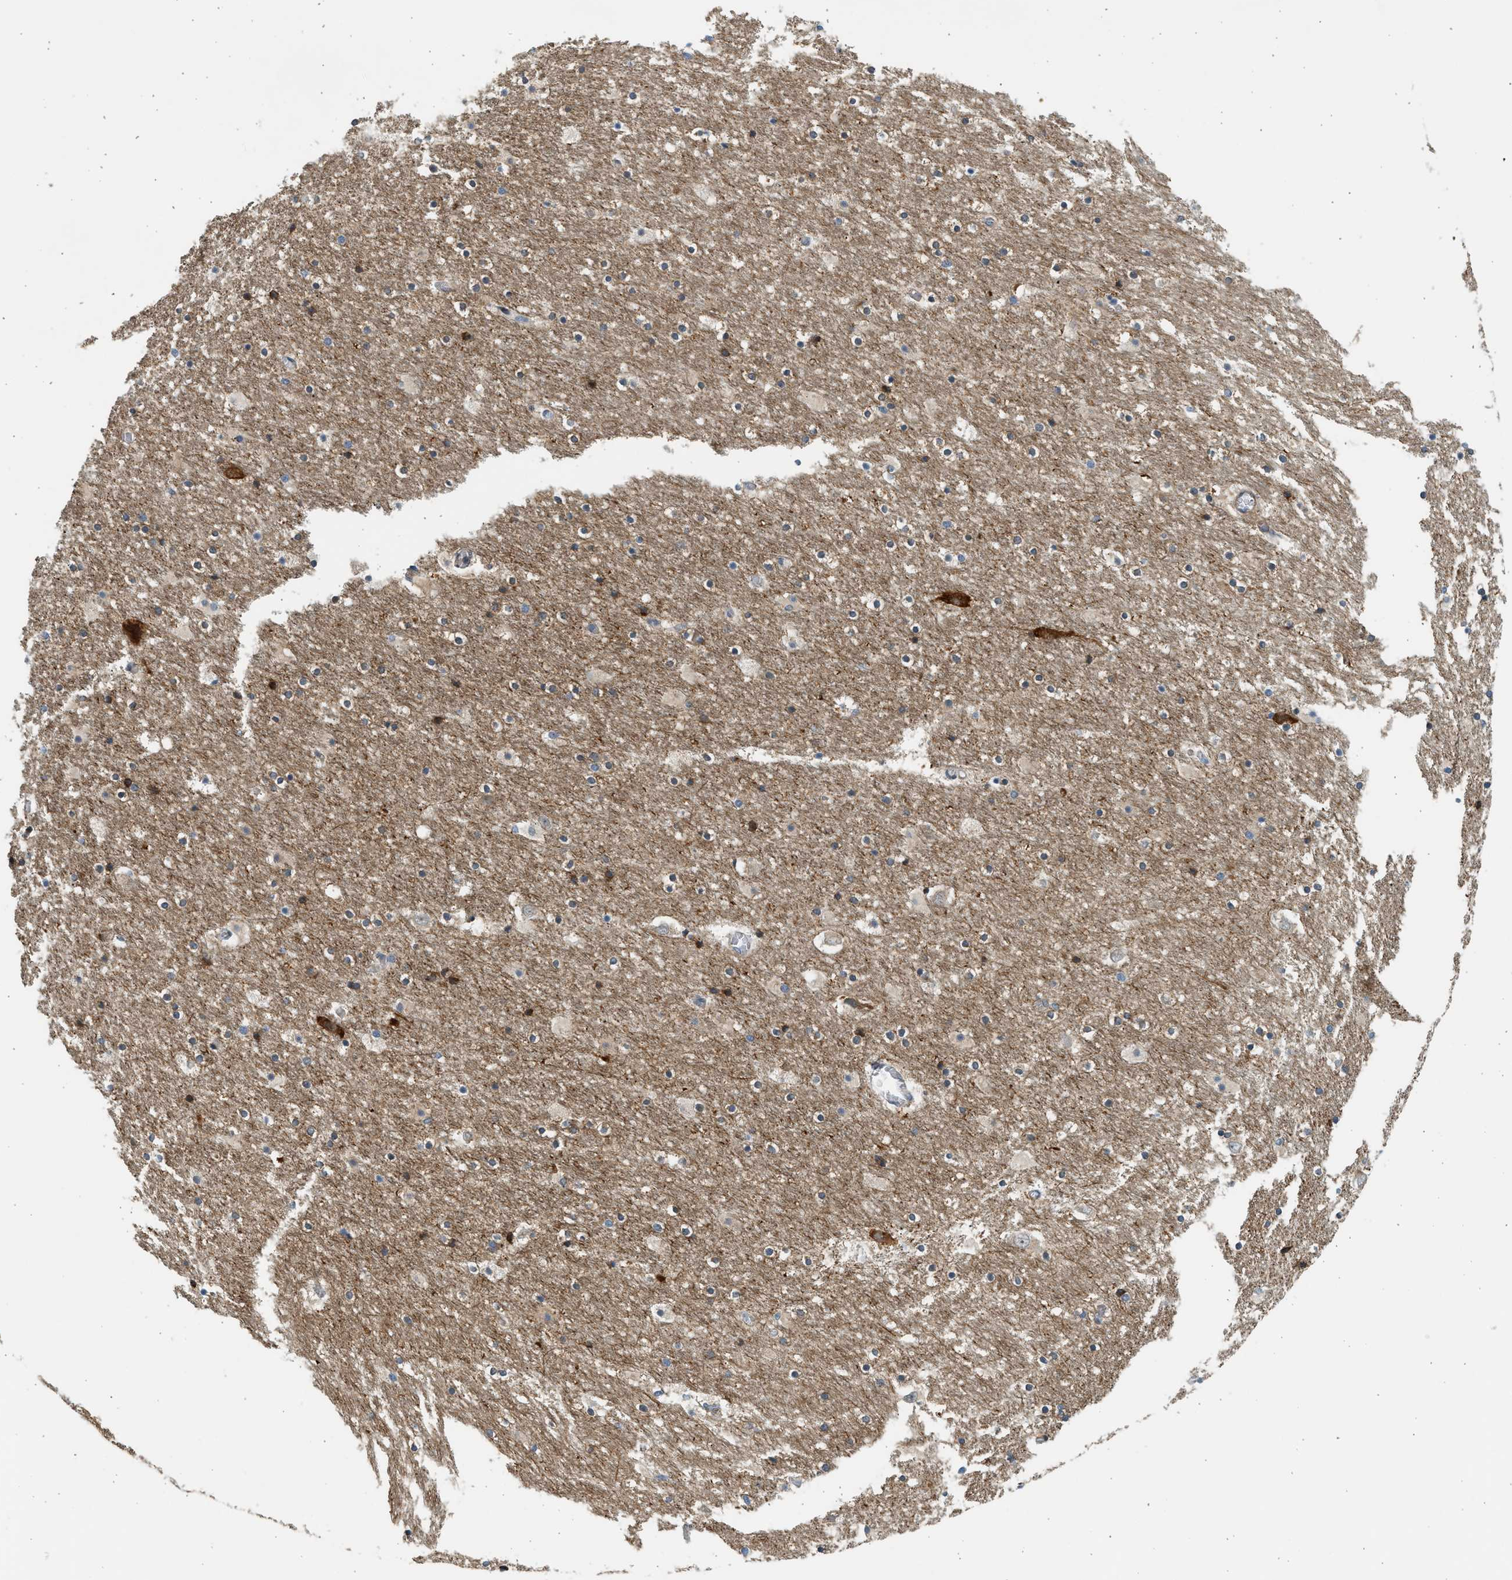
{"staining": {"intensity": "weak", "quantity": "25%-75%", "location": "cytoplasmic/membranous"}, "tissue": "hippocampus", "cell_type": "Glial cells", "image_type": "normal", "snomed": [{"axis": "morphology", "description": "Normal tissue, NOS"}, {"axis": "topography", "description": "Hippocampus"}], "caption": "Brown immunohistochemical staining in unremarkable hippocampus shows weak cytoplasmic/membranous positivity in approximately 25%-75% of glial cells. (brown staining indicates protein expression, while blue staining denotes nuclei).", "gene": "KDELR2", "patient": {"sex": "male", "age": 45}}